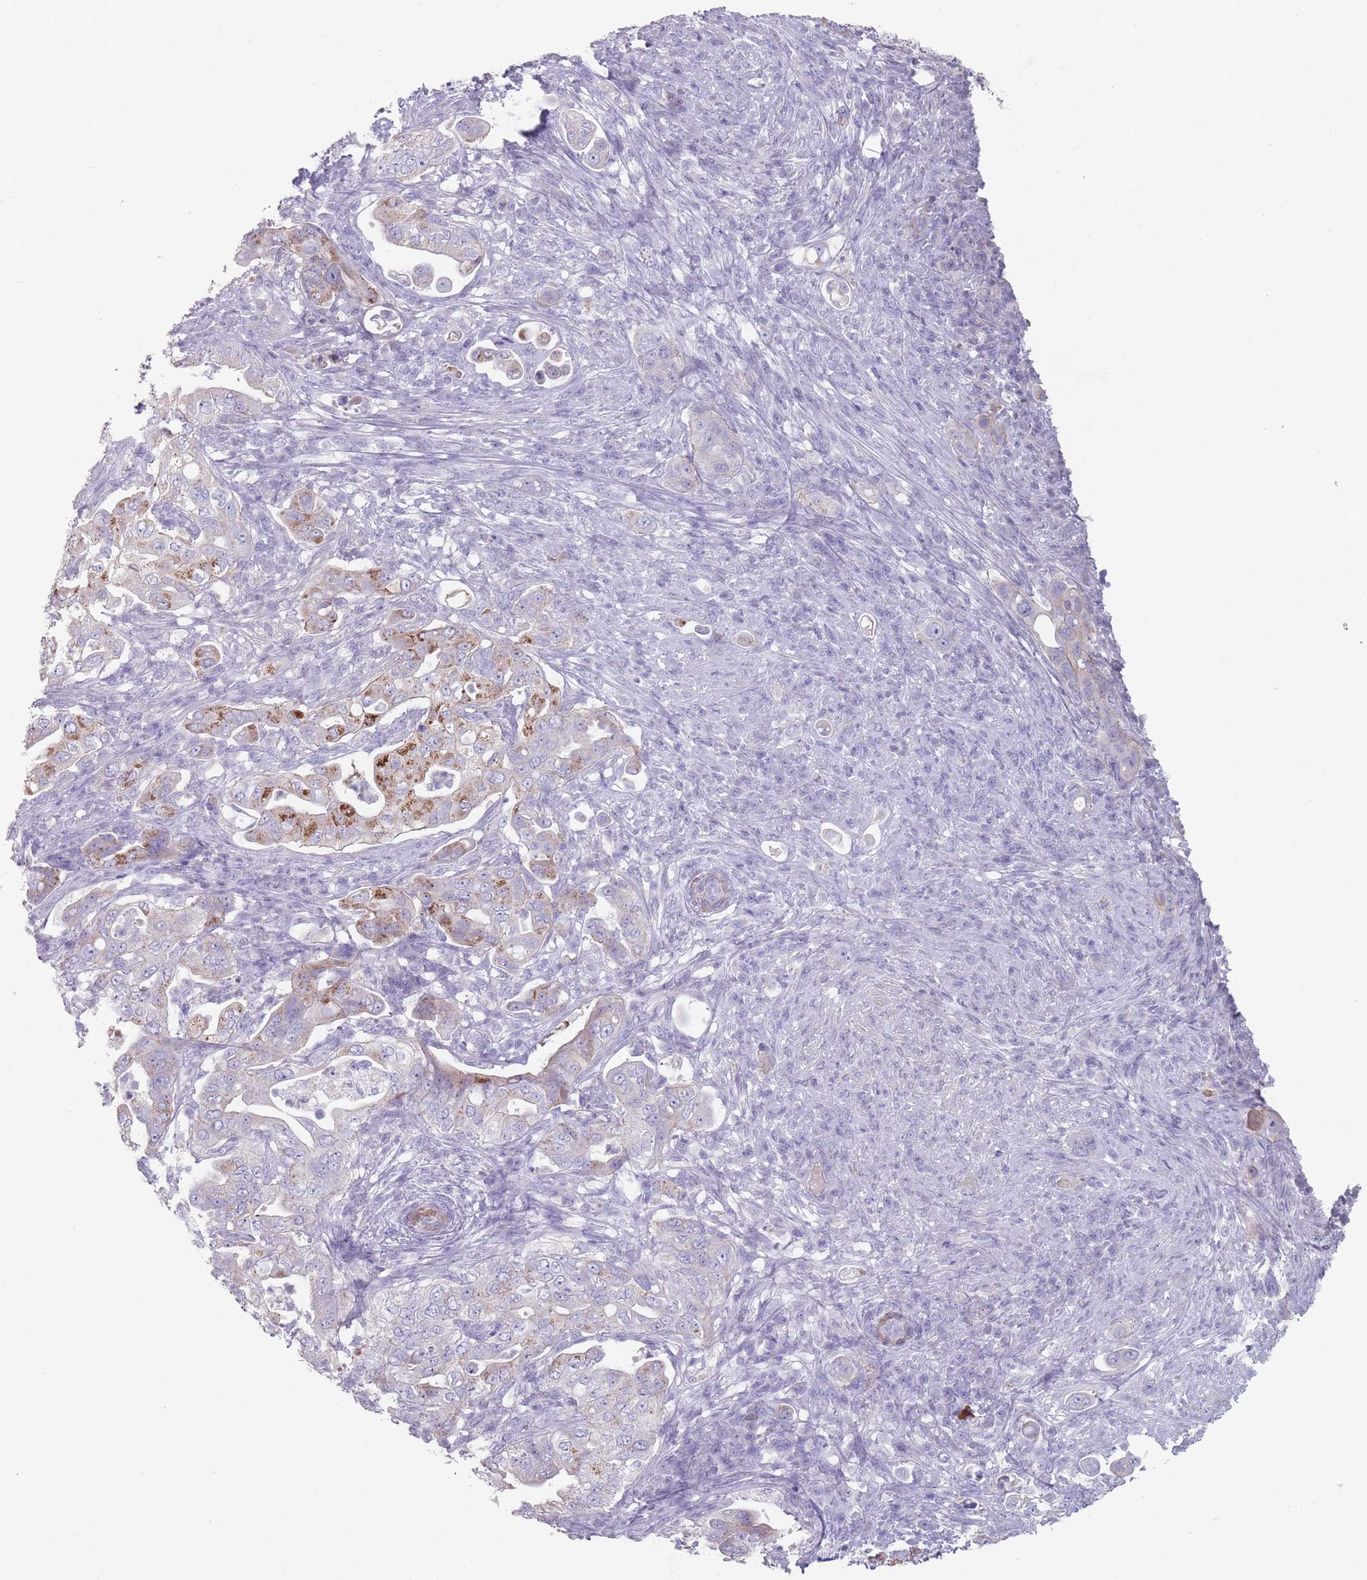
{"staining": {"intensity": "moderate", "quantity": "<25%", "location": "cytoplasmic/membranous"}, "tissue": "pancreatic cancer", "cell_type": "Tumor cells", "image_type": "cancer", "snomed": [{"axis": "morphology", "description": "Normal tissue, NOS"}, {"axis": "morphology", "description": "Adenocarcinoma, NOS"}, {"axis": "topography", "description": "Lymph node"}, {"axis": "topography", "description": "Pancreas"}], "caption": "Pancreatic adenocarcinoma was stained to show a protein in brown. There is low levels of moderate cytoplasmic/membranous staining in about <25% of tumor cells.", "gene": "RHBG", "patient": {"sex": "female", "age": 67}}